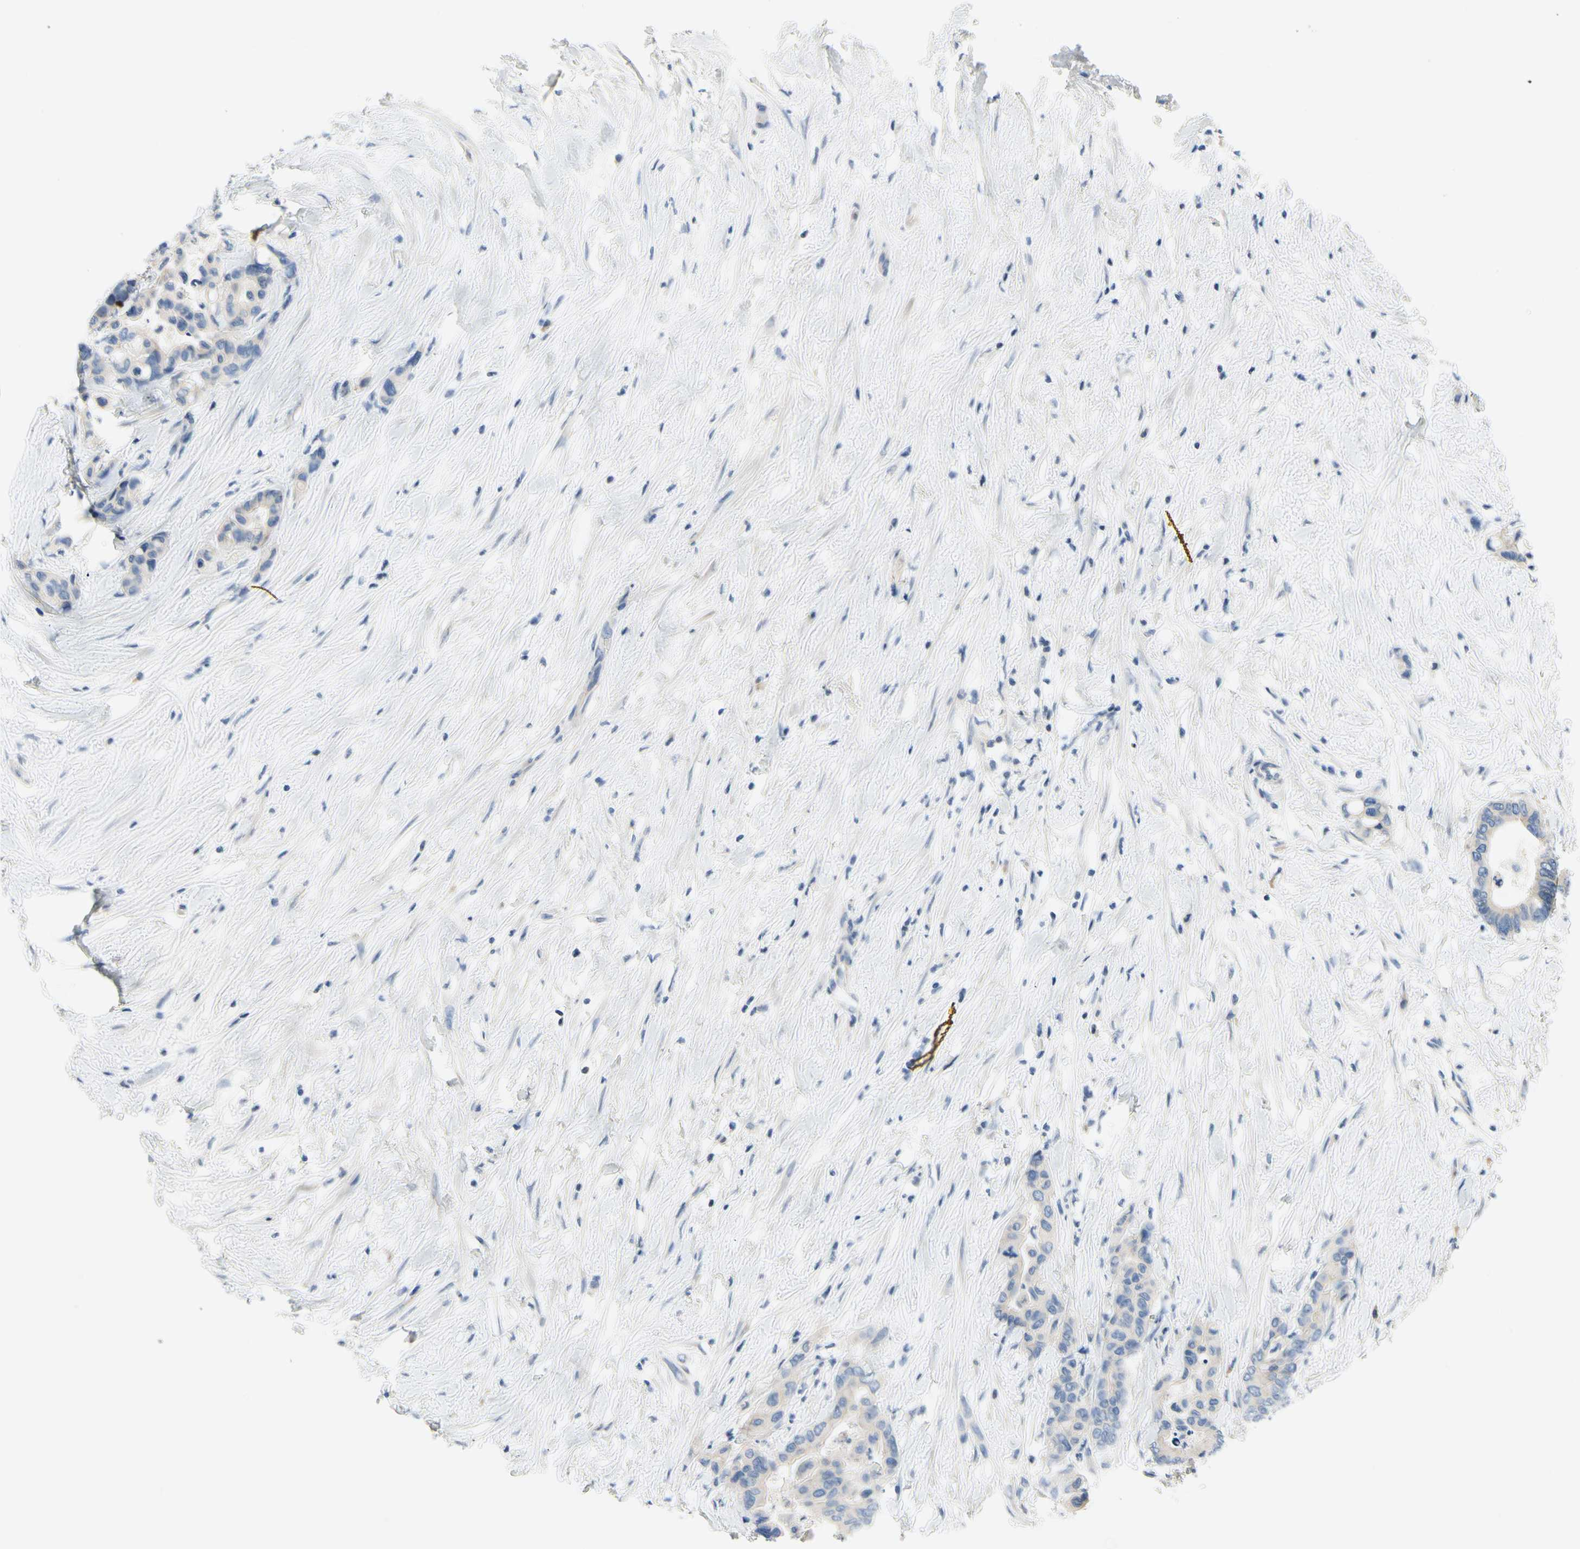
{"staining": {"intensity": "weak", "quantity": "<25%", "location": "cytoplasmic/membranous"}, "tissue": "colorectal cancer", "cell_type": "Tumor cells", "image_type": "cancer", "snomed": [{"axis": "morphology", "description": "Normal tissue, NOS"}, {"axis": "morphology", "description": "Adenocarcinoma, NOS"}, {"axis": "topography", "description": "Colon"}], "caption": "Human colorectal adenocarcinoma stained for a protein using immunohistochemistry demonstrates no expression in tumor cells.", "gene": "CA14", "patient": {"sex": "male", "age": 82}}